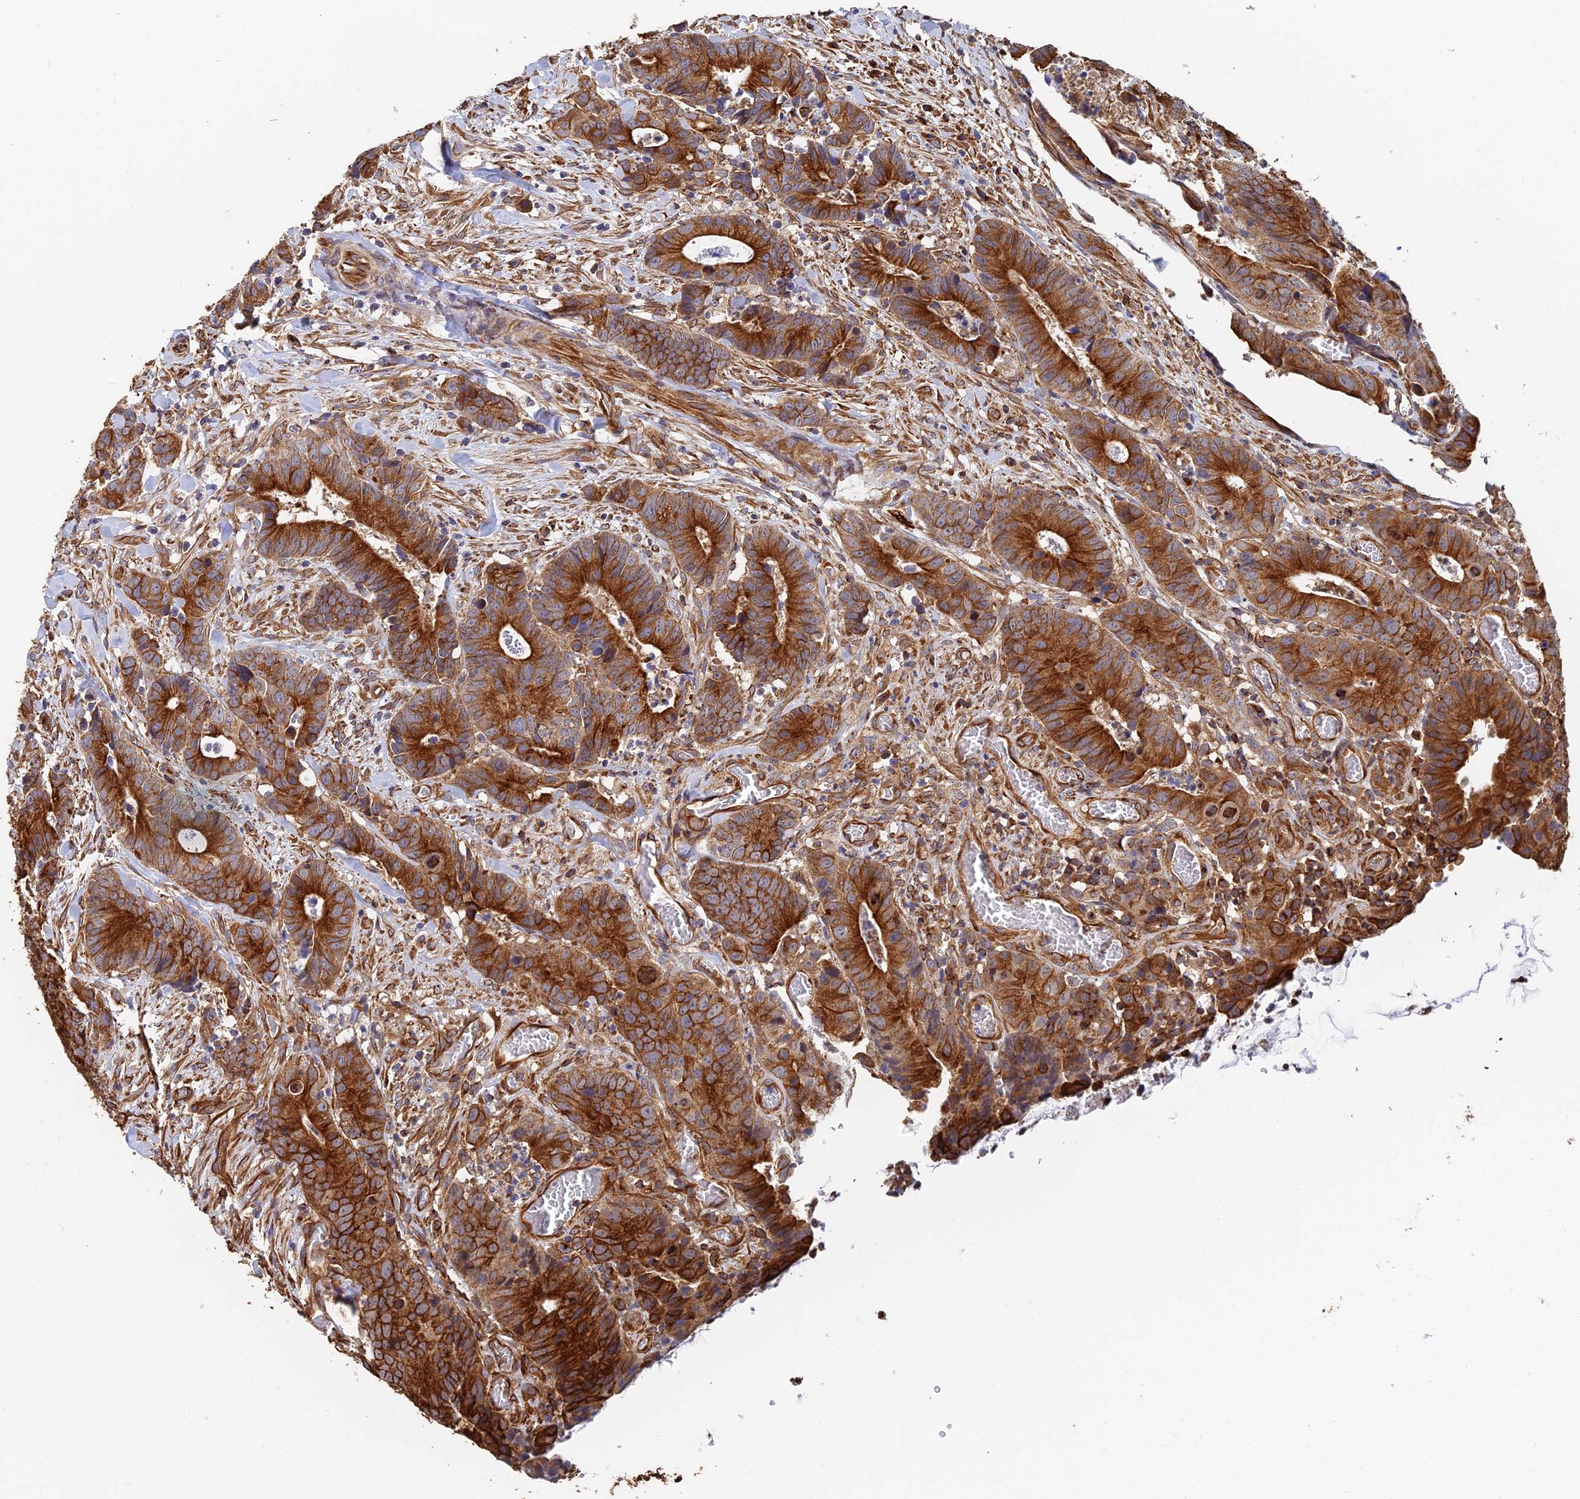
{"staining": {"intensity": "strong", "quantity": ">75%", "location": "cytoplasmic/membranous"}, "tissue": "colorectal cancer", "cell_type": "Tumor cells", "image_type": "cancer", "snomed": [{"axis": "morphology", "description": "Adenocarcinoma, NOS"}, {"axis": "topography", "description": "Colon"}], "caption": "Immunohistochemical staining of colorectal adenocarcinoma exhibits high levels of strong cytoplasmic/membranous protein expression in about >75% of tumor cells. The staining is performed using DAB (3,3'-diaminobenzidine) brown chromogen to label protein expression. The nuclei are counter-stained blue using hematoxylin.", "gene": "WBP11", "patient": {"sex": "female", "age": 57}}